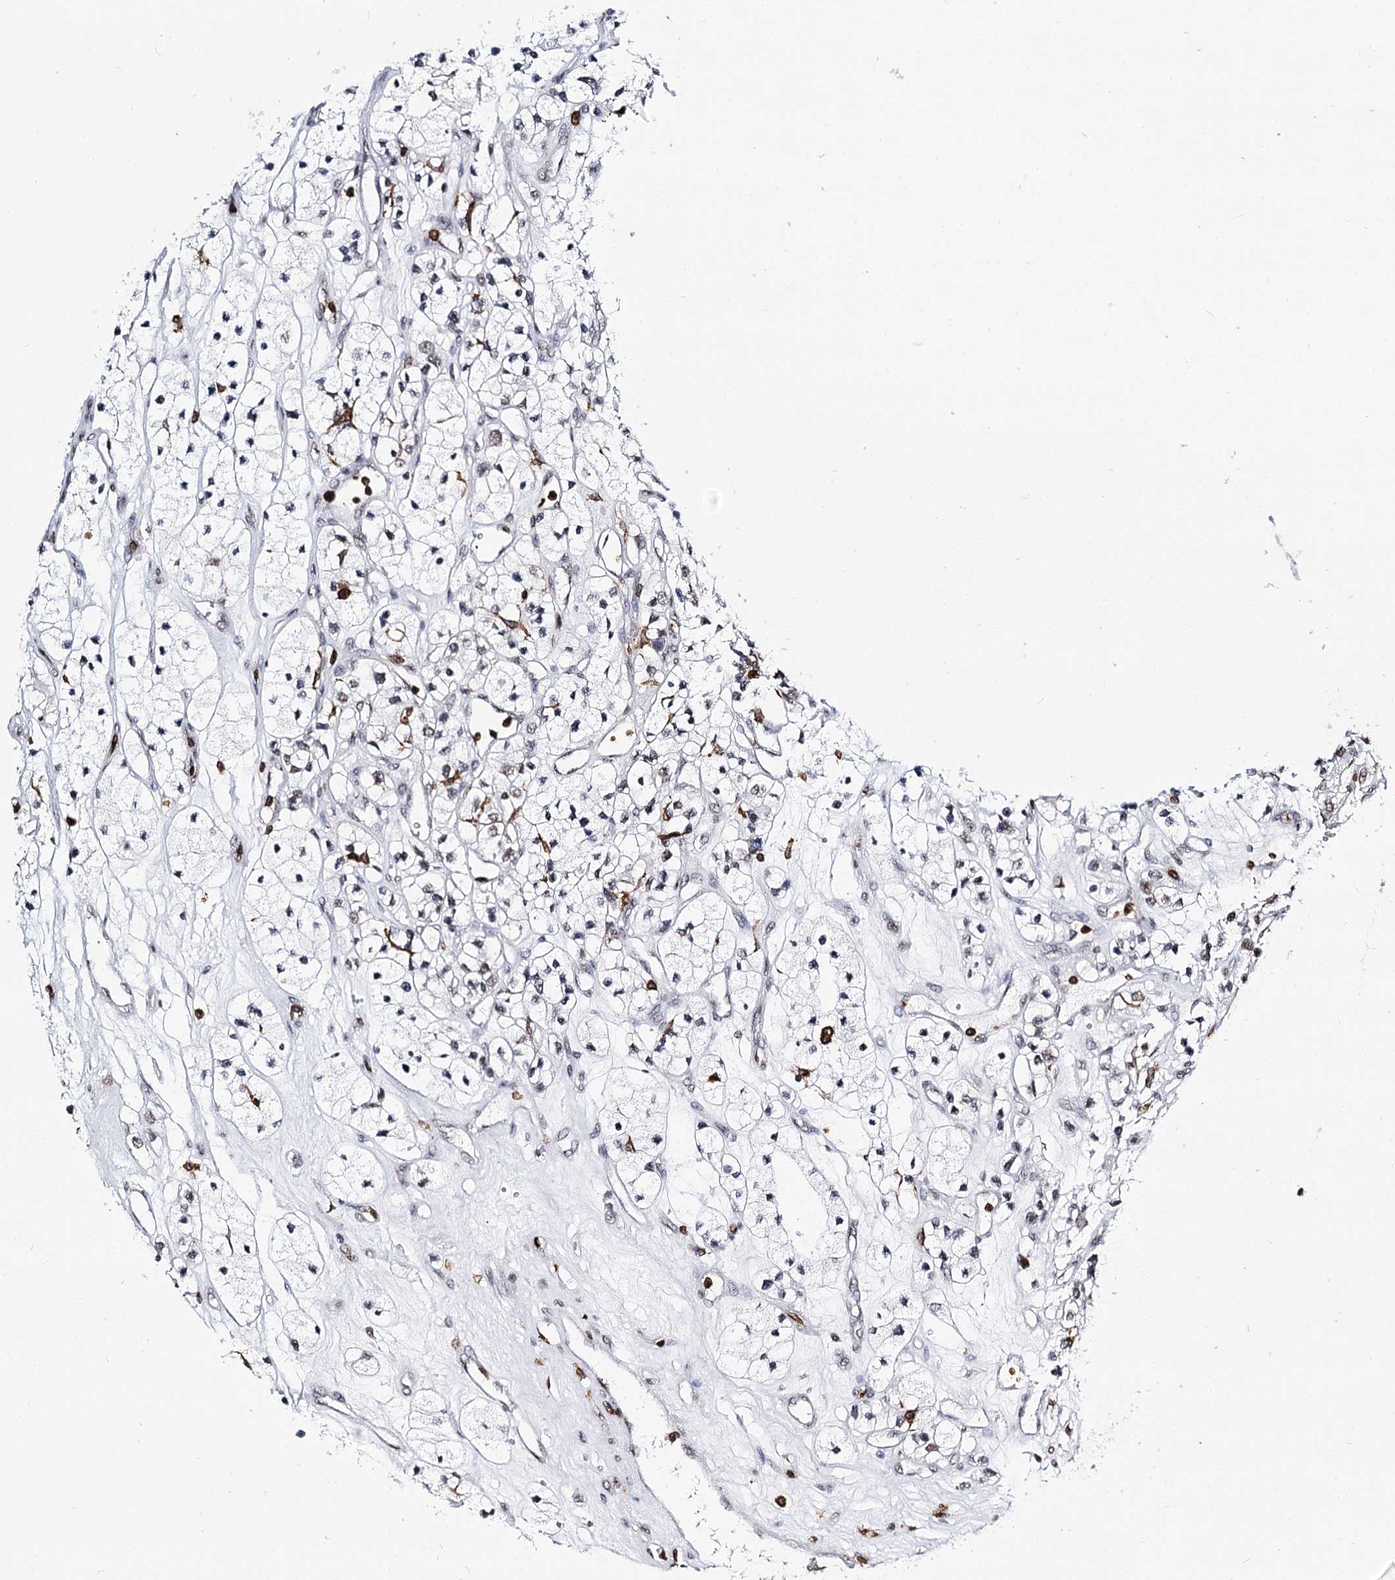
{"staining": {"intensity": "negative", "quantity": "none", "location": "none"}, "tissue": "renal cancer", "cell_type": "Tumor cells", "image_type": "cancer", "snomed": [{"axis": "morphology", "description": "Adenocarcinoma, NOS"}, {"axis": "topography", "description": "Kidney"}], "caption": "Photomicrograph shows no protein staining in tumor cells of renal cancer (adenocarcinoma) tissue.", "gene": "BARD1", "patient": {"sex": "female", "age": 57}}